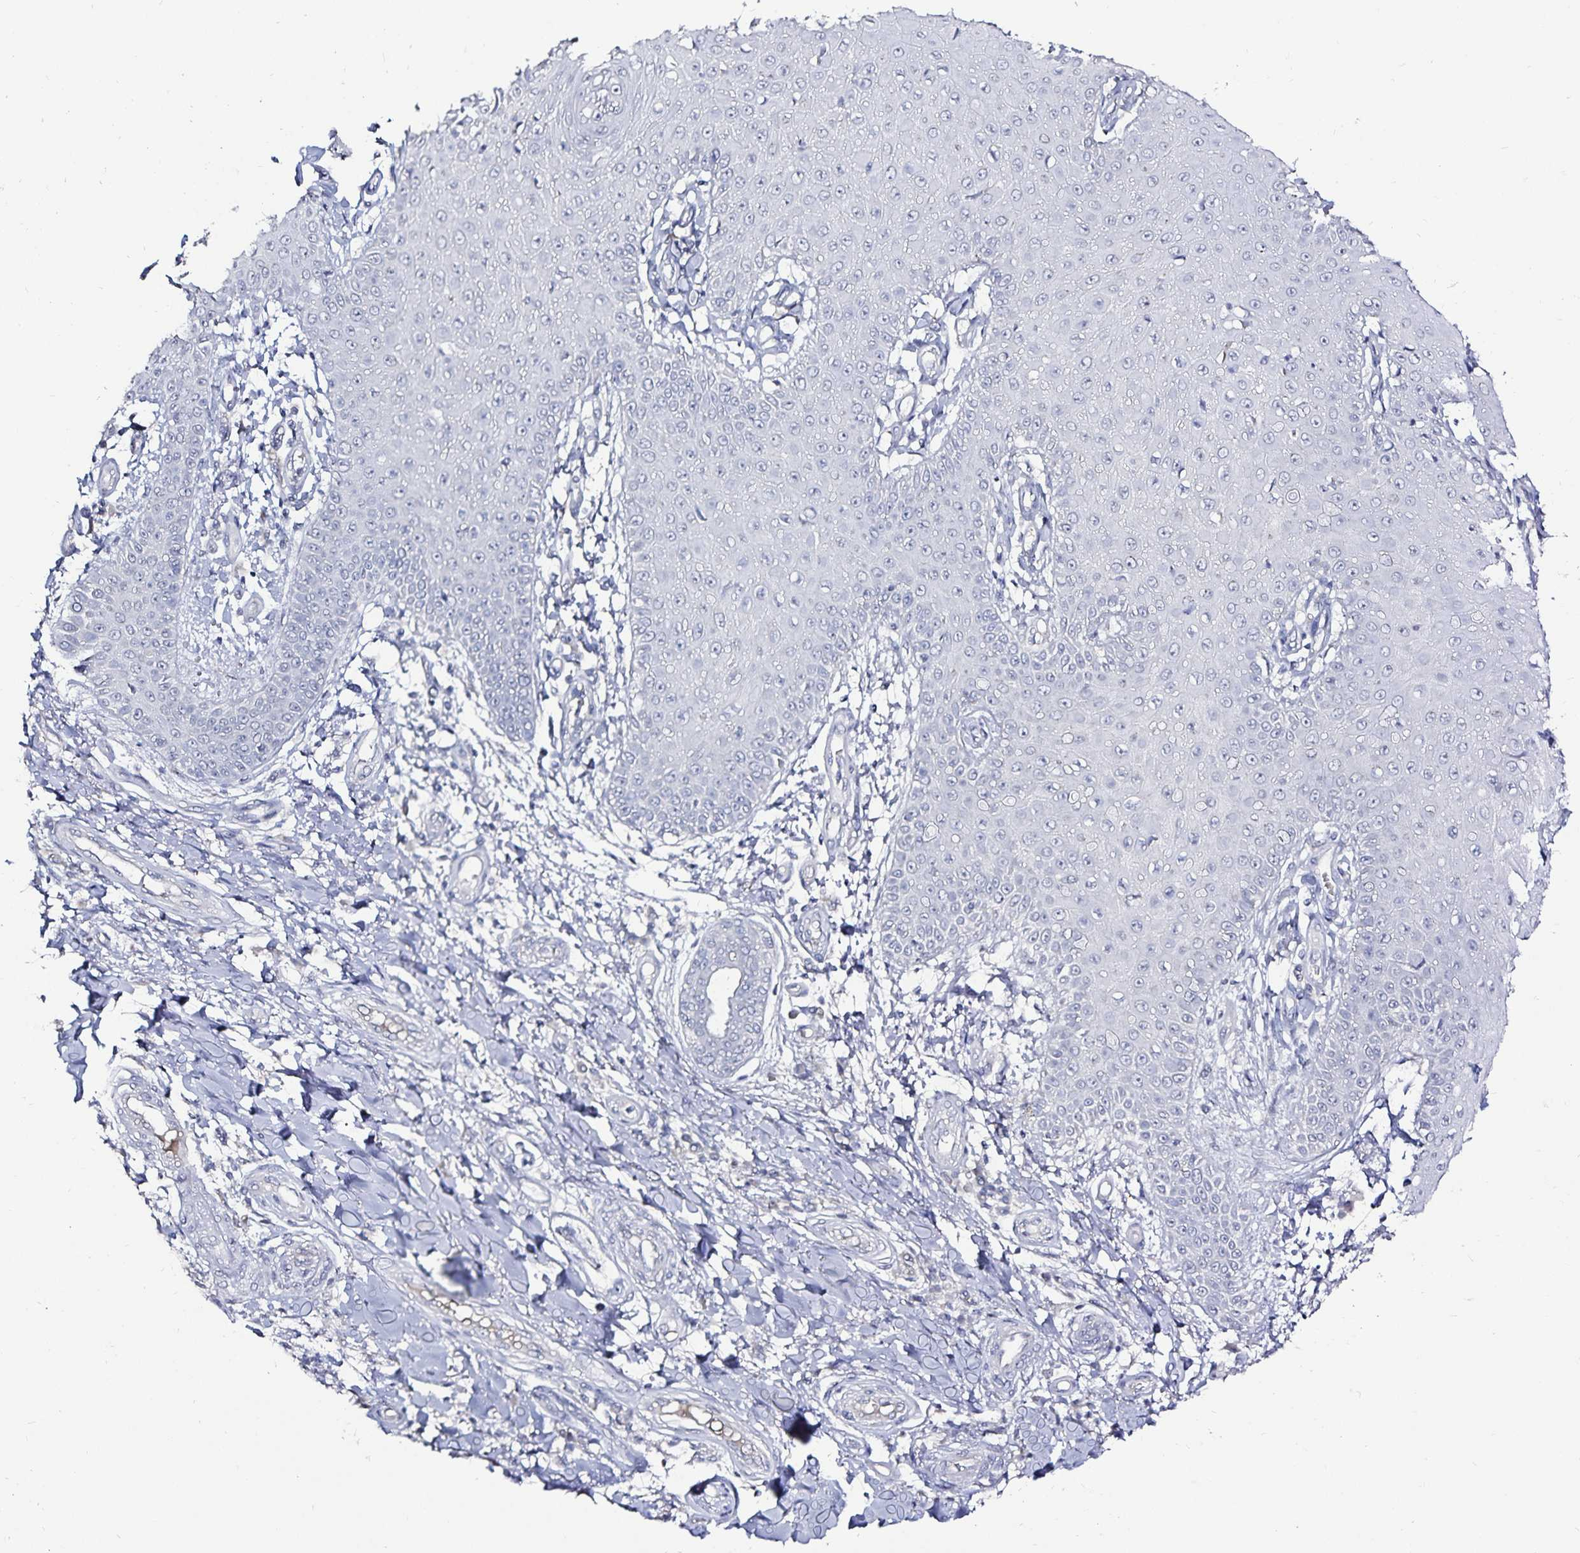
{"staining": {"intensity": "negative", "quantity": "none", "location": "none"}, "tissue": "skin cancer", "cell_type": "Tumor cells", "image_type": "cancer", "snomed": [{"axis": "morphology", "description": "Squamous cell carcinoma, NOS"}, {"axis": "topography", "description": "Skin"}], "caption": "High magnification brightfield microscopy of skin cancer stained with DAB (3,3'-diaminobenzidine) (brown) and counterstained with hematoxylin (blue): tumor cells show no significant expression. Nuclei are stained in blue.", "gene": "ACSL5", "patient": {"sex": "male", "age": 70}}